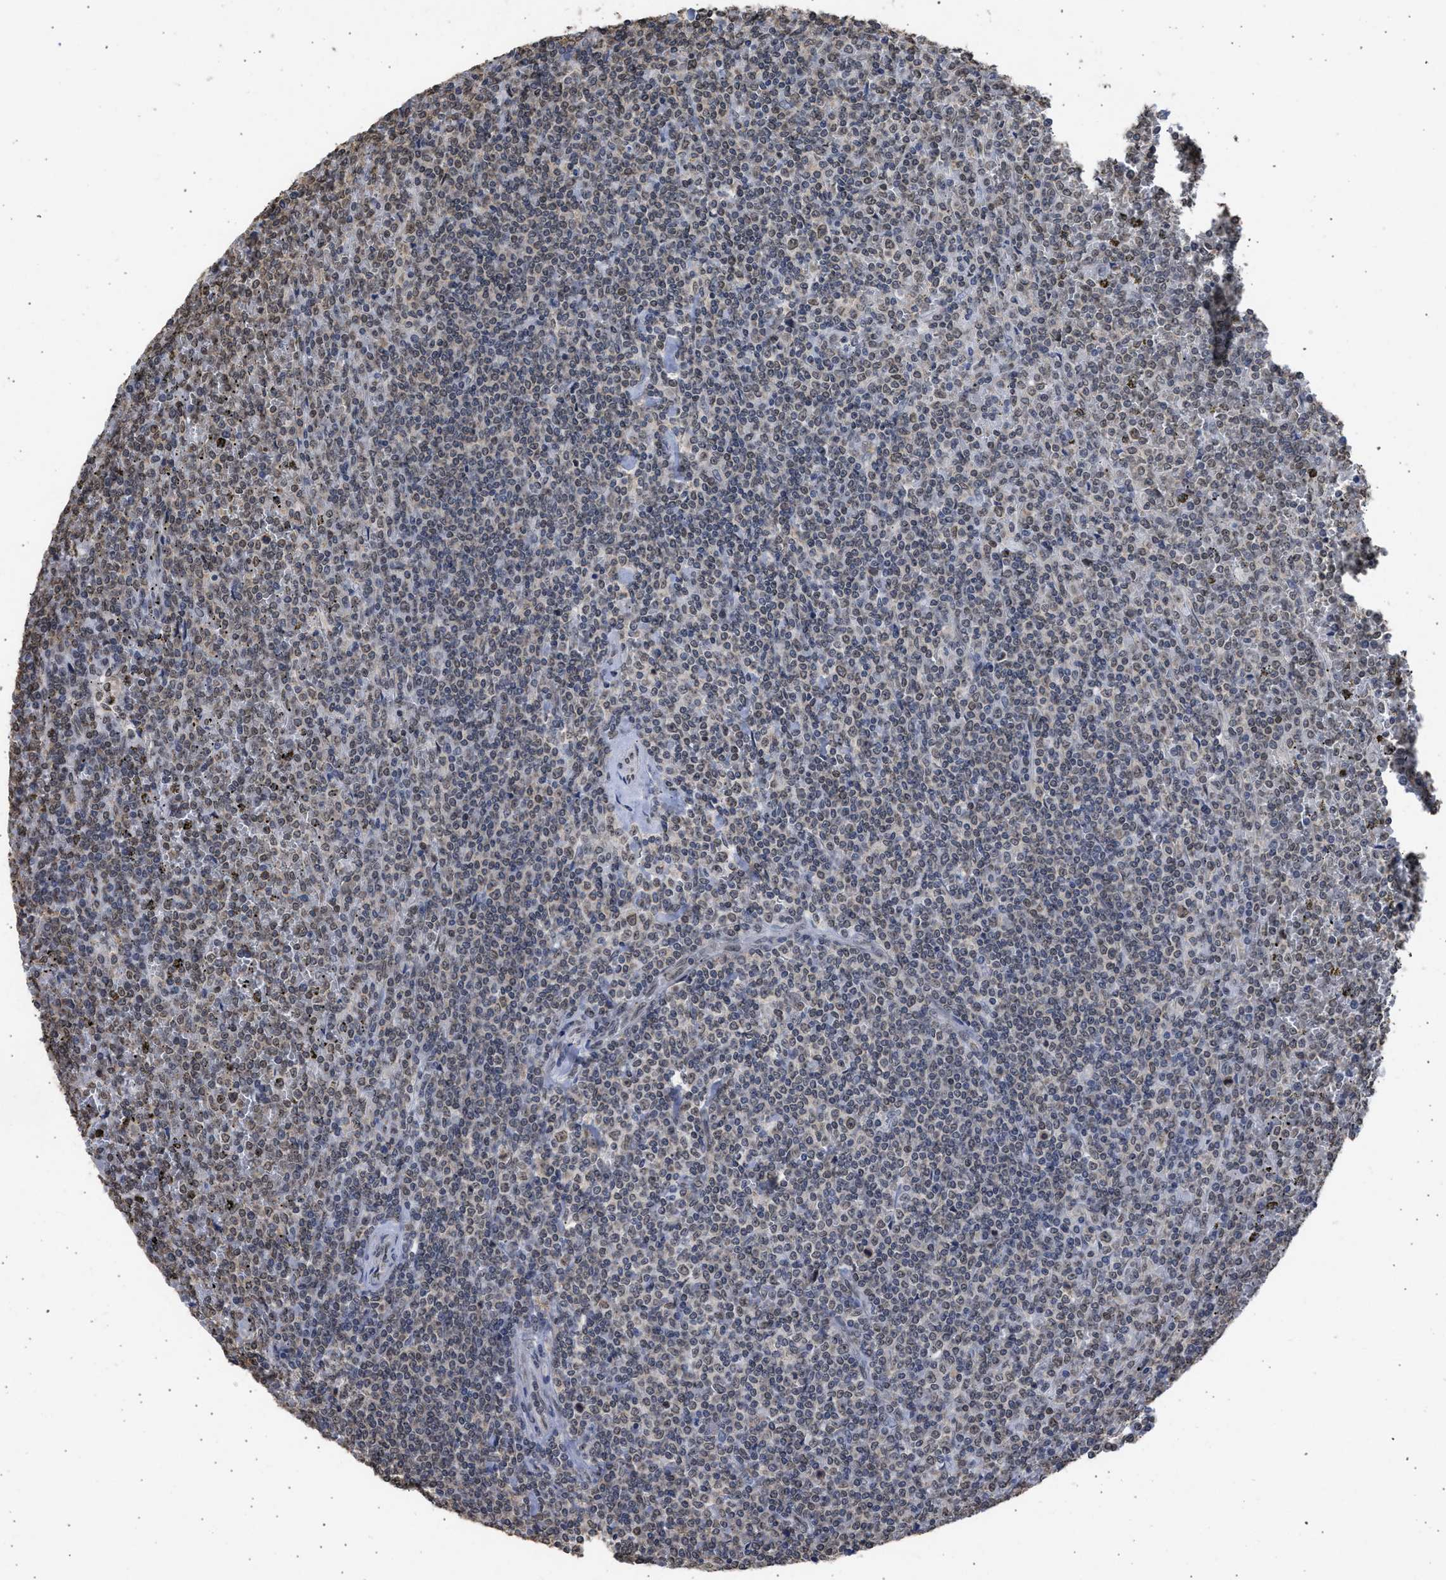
{"staining": {"intensity": "negative", "quantity": "none", "location": "none"}, "tissue": "lymphoma", "cell_type": "Tumor cells", "image_type": "cancer", "snomed": [{"axis": "morphology", "description": "Malignant lymphoma, non-Hodgkin's type, Low grade"}, {"axis": "topography", "description": "Spleen"}], "caption": "Immunohistochemistry (IHC) image of malignant lymphoma, non-Hodgkin's type (low-grade) stained for a protein (brown), which reveals no positivity in tumor cells.", "gene": "NUP35", "patient": {"sex": "female", "age": 19}}